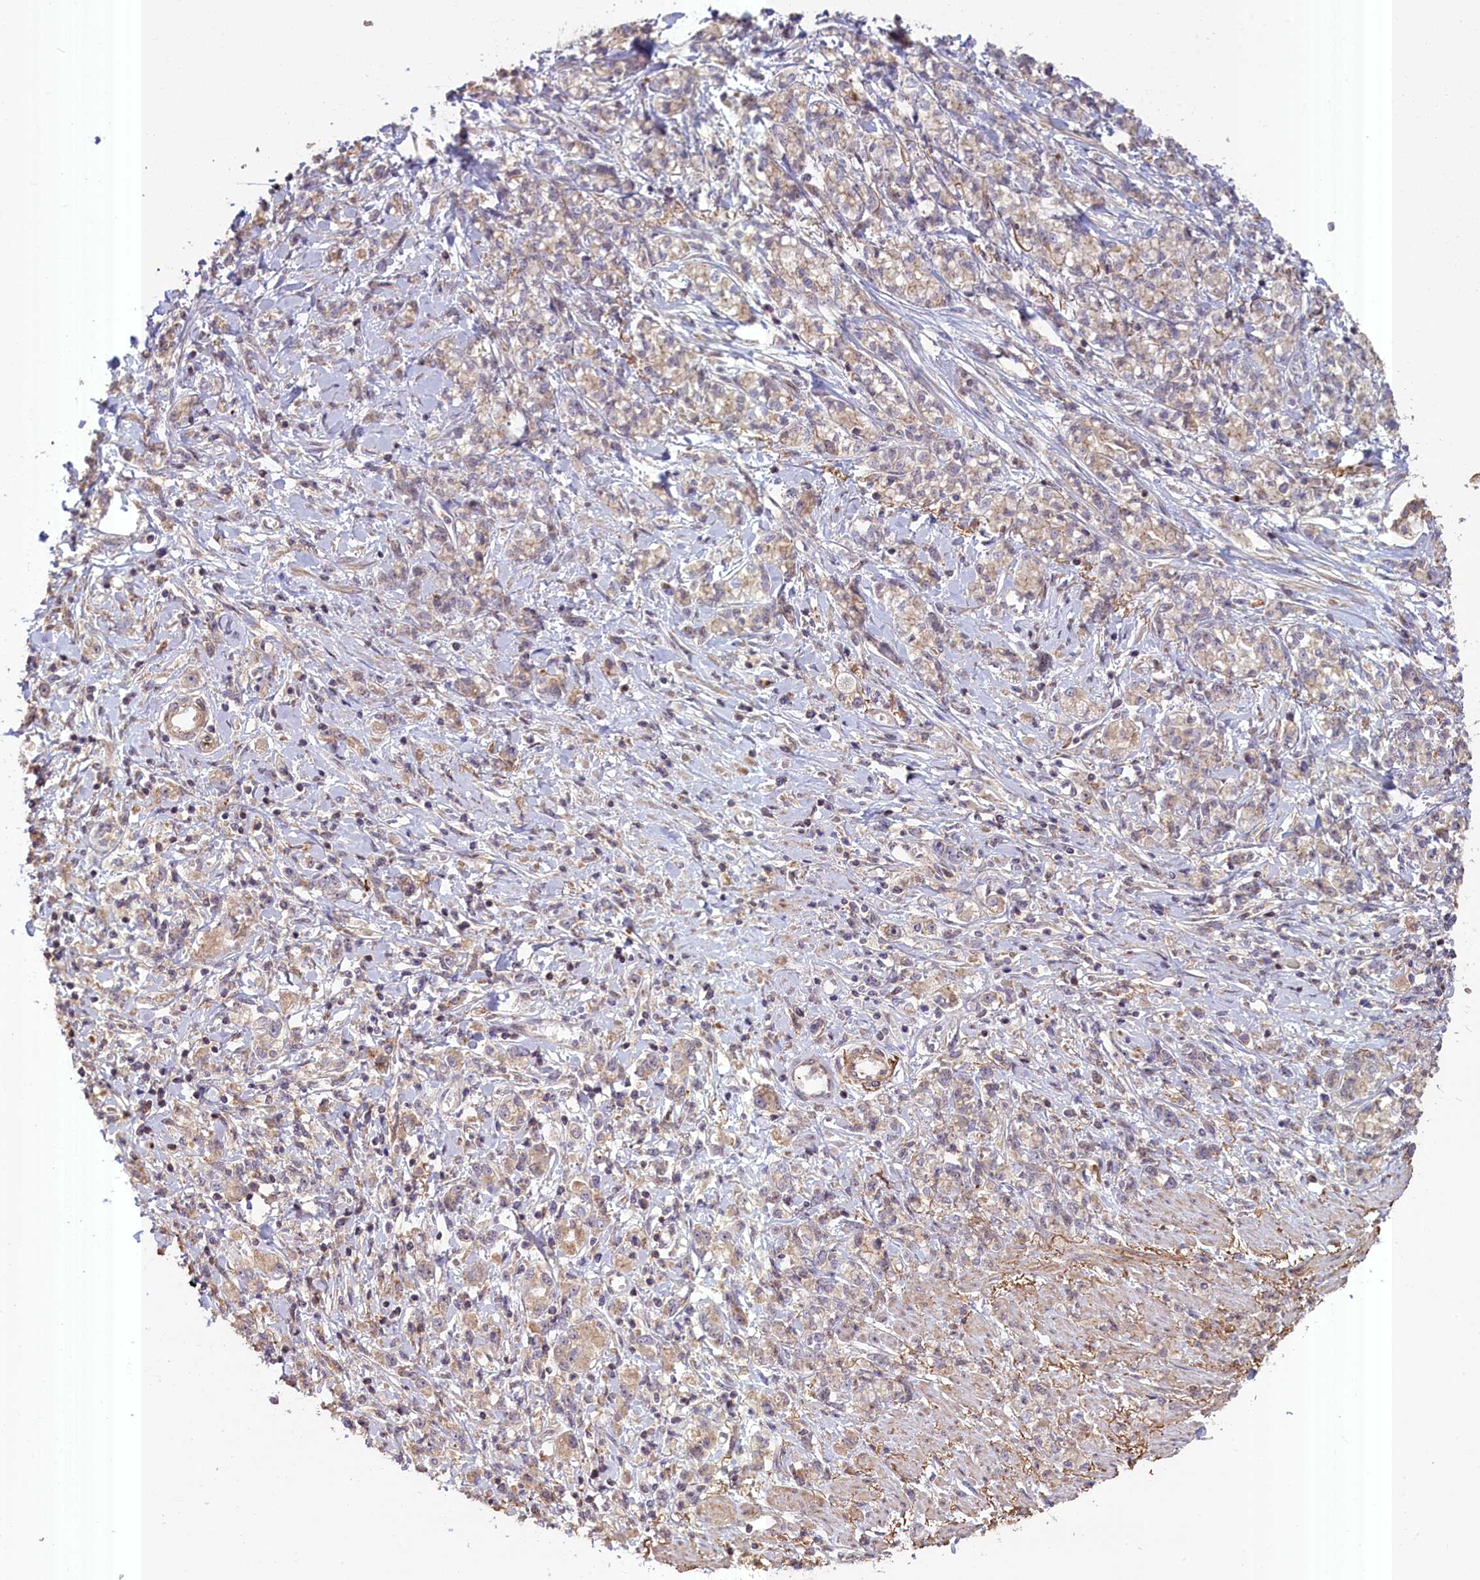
{"staining": {"intensity": "weak", "quantity": "25%-75%", "location": "cytoplasmic/membranous"}, "tissue": "stomach cancer", "cell_type": "Tumor cells", "image_type": "cancer", "snomed": [{"axis": "morphology", "description": "Adenocarcinoma, NOS"}, {"axis": "topography", "description": "Stomach"}], "caption": "Protein analysis of stomach cancer (adenocarcinoma) tissue reveals weak cytoplasmic/membranous positivity in about 25%-75% of tumor cells.", "gene": "FUZ", "patient": {"sex": "female", "age": 76}}